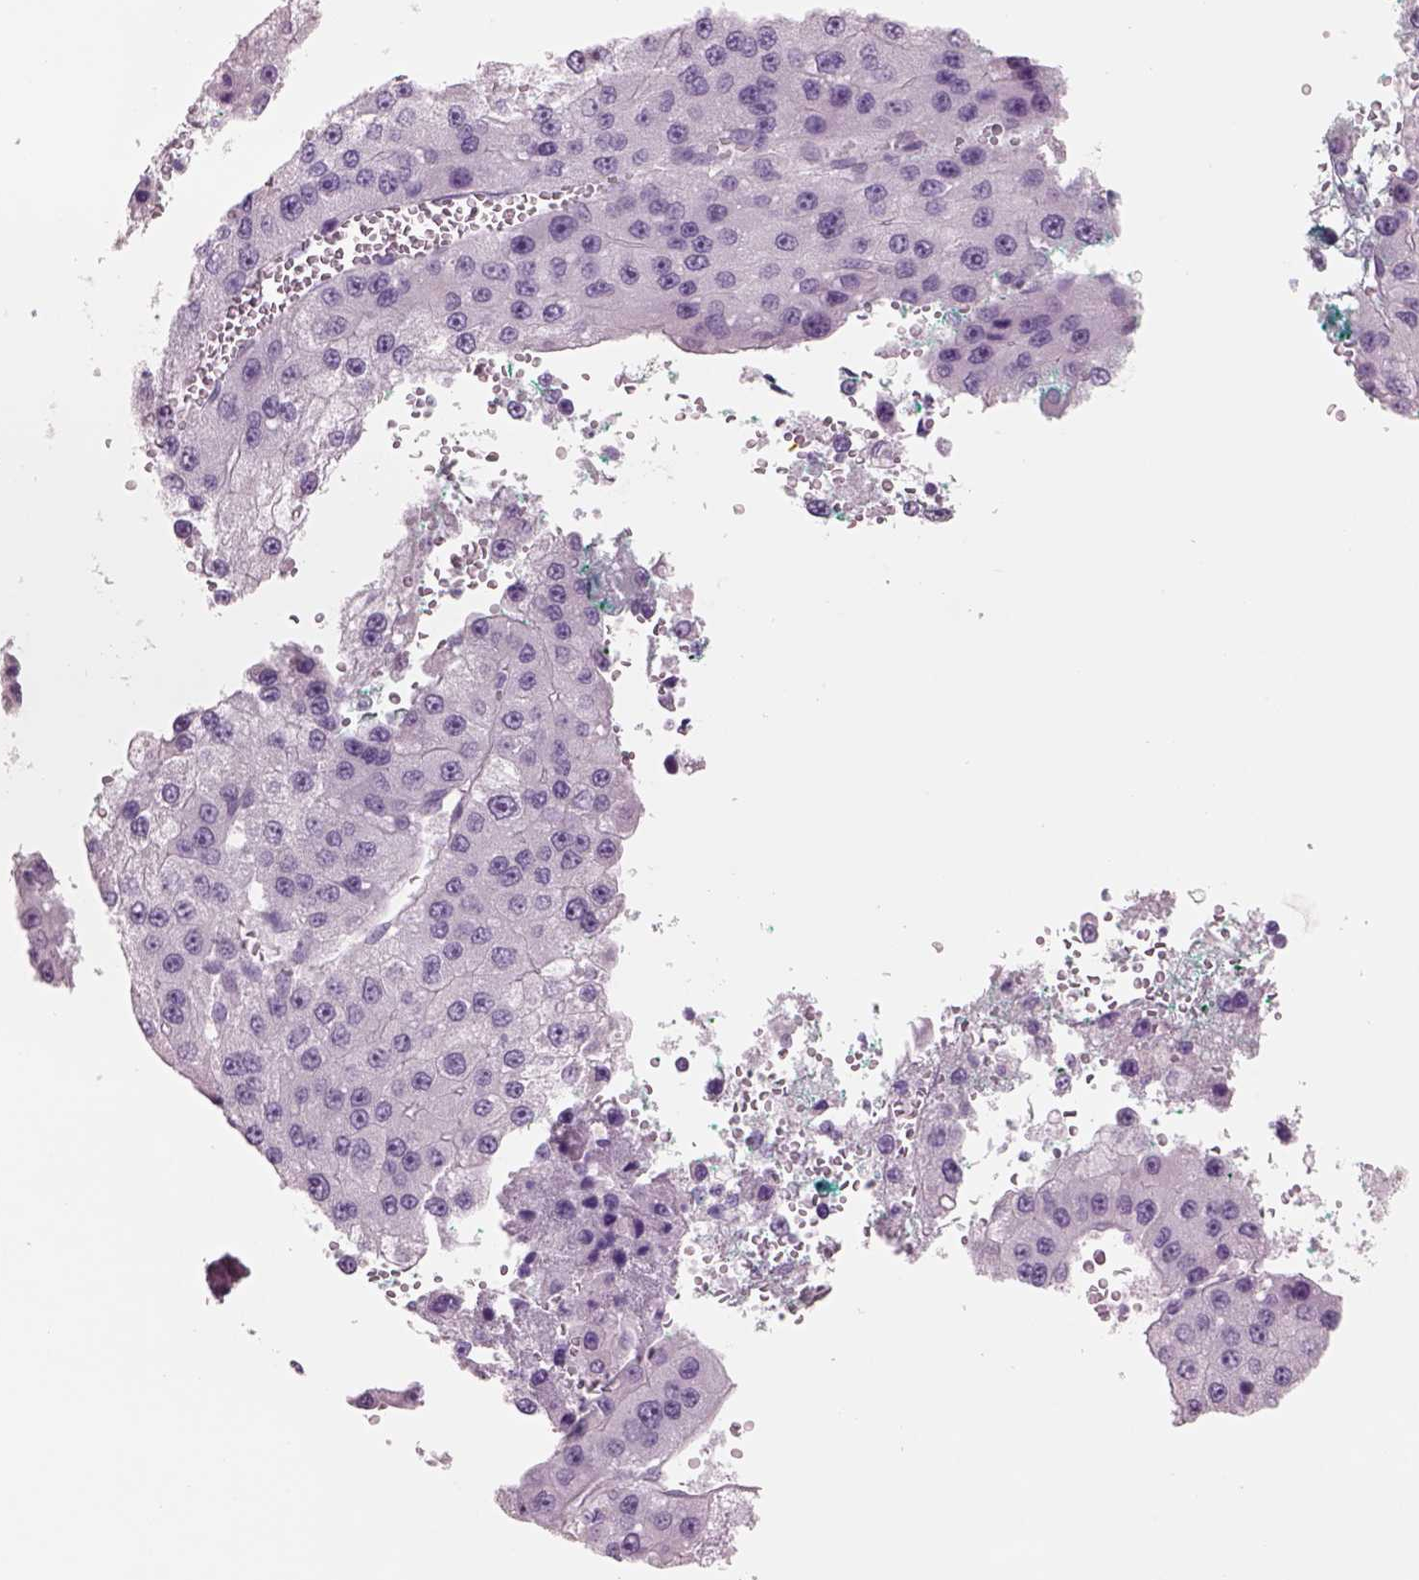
{"staining": {"intensity": "negative", "quantity": "none", "location": "none"}, "tissue": "liver cancer", "cell_type": "Tumor cells", "image_type": "cancer", "snomed": [{"axis": "morphology", "description": "Carcinoma, Hepatocellular, NOS"}, {"axis": "topography", "description": "Liver"}], "caption": "High magnification brightfield microscopy of hepatocellular carcinoma (liver) stained with DAB (3,3'-diaminobenzidine) (brown) and counterstained with hematoxylin (blue): tumor cells show no significant positivity.", "gene": "RHO", "patient": {"sex": "female", "age": 73}}